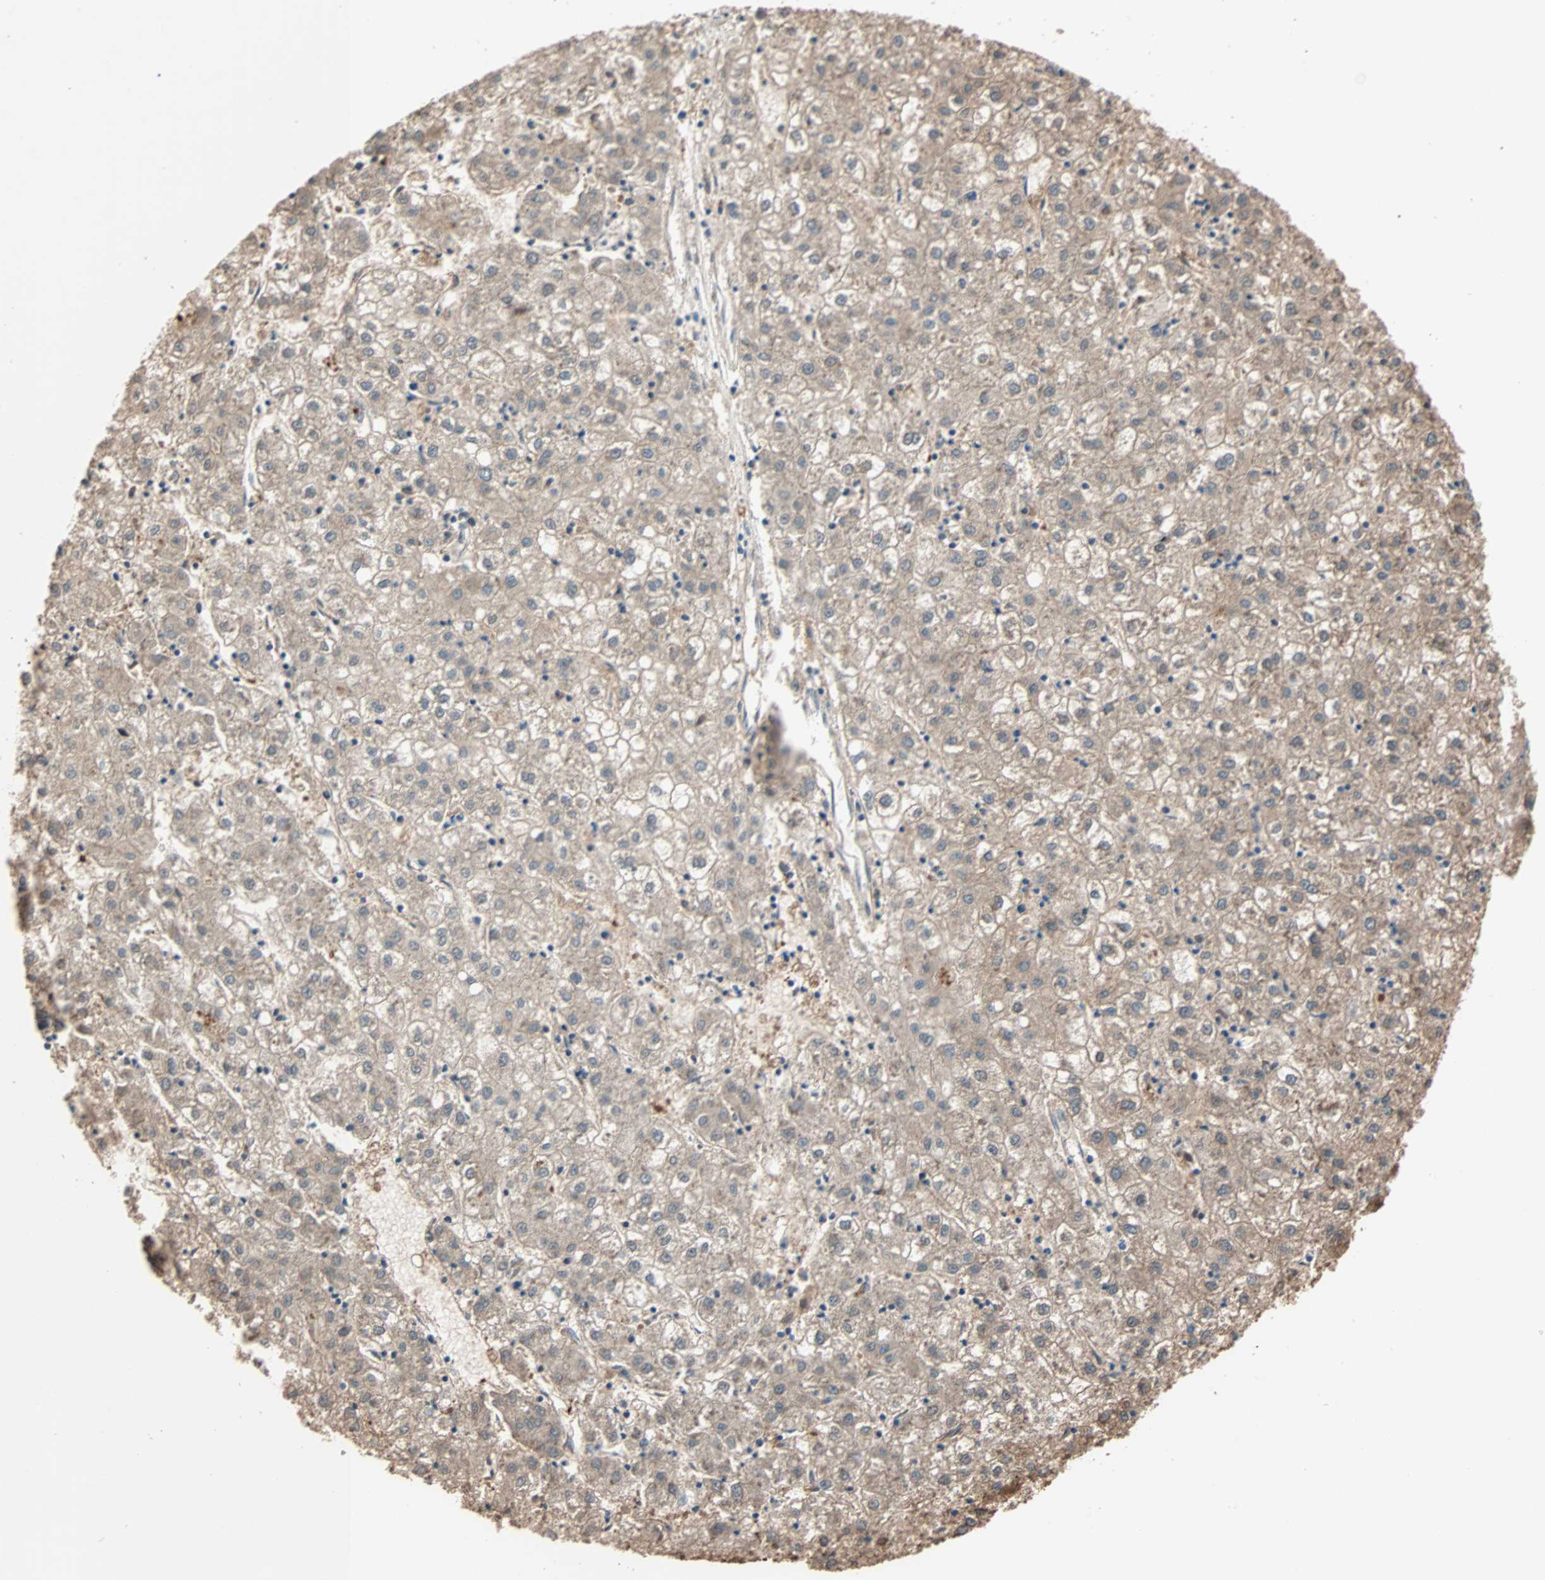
{"staining": {"intensity": "weak", "quantity": ">75%", "location": "cytoplasmic/membranous"}, "tissue": "liver cancer", "cell_type": "Tumor cells", "image_type": "cancer", "snomed": [{"axis": "morphology", "description": "Carcinoma, Hepatocellular, NOS"}, {"axis": "topography", "description": "Liver"}], "caption": "Weak cytoplasmic/membranous staining is appreciated in approximately >75% of tumor cells in liver cancer.", "gene": "PRDX1", "patient": {"sex": "male", "age": 72}}